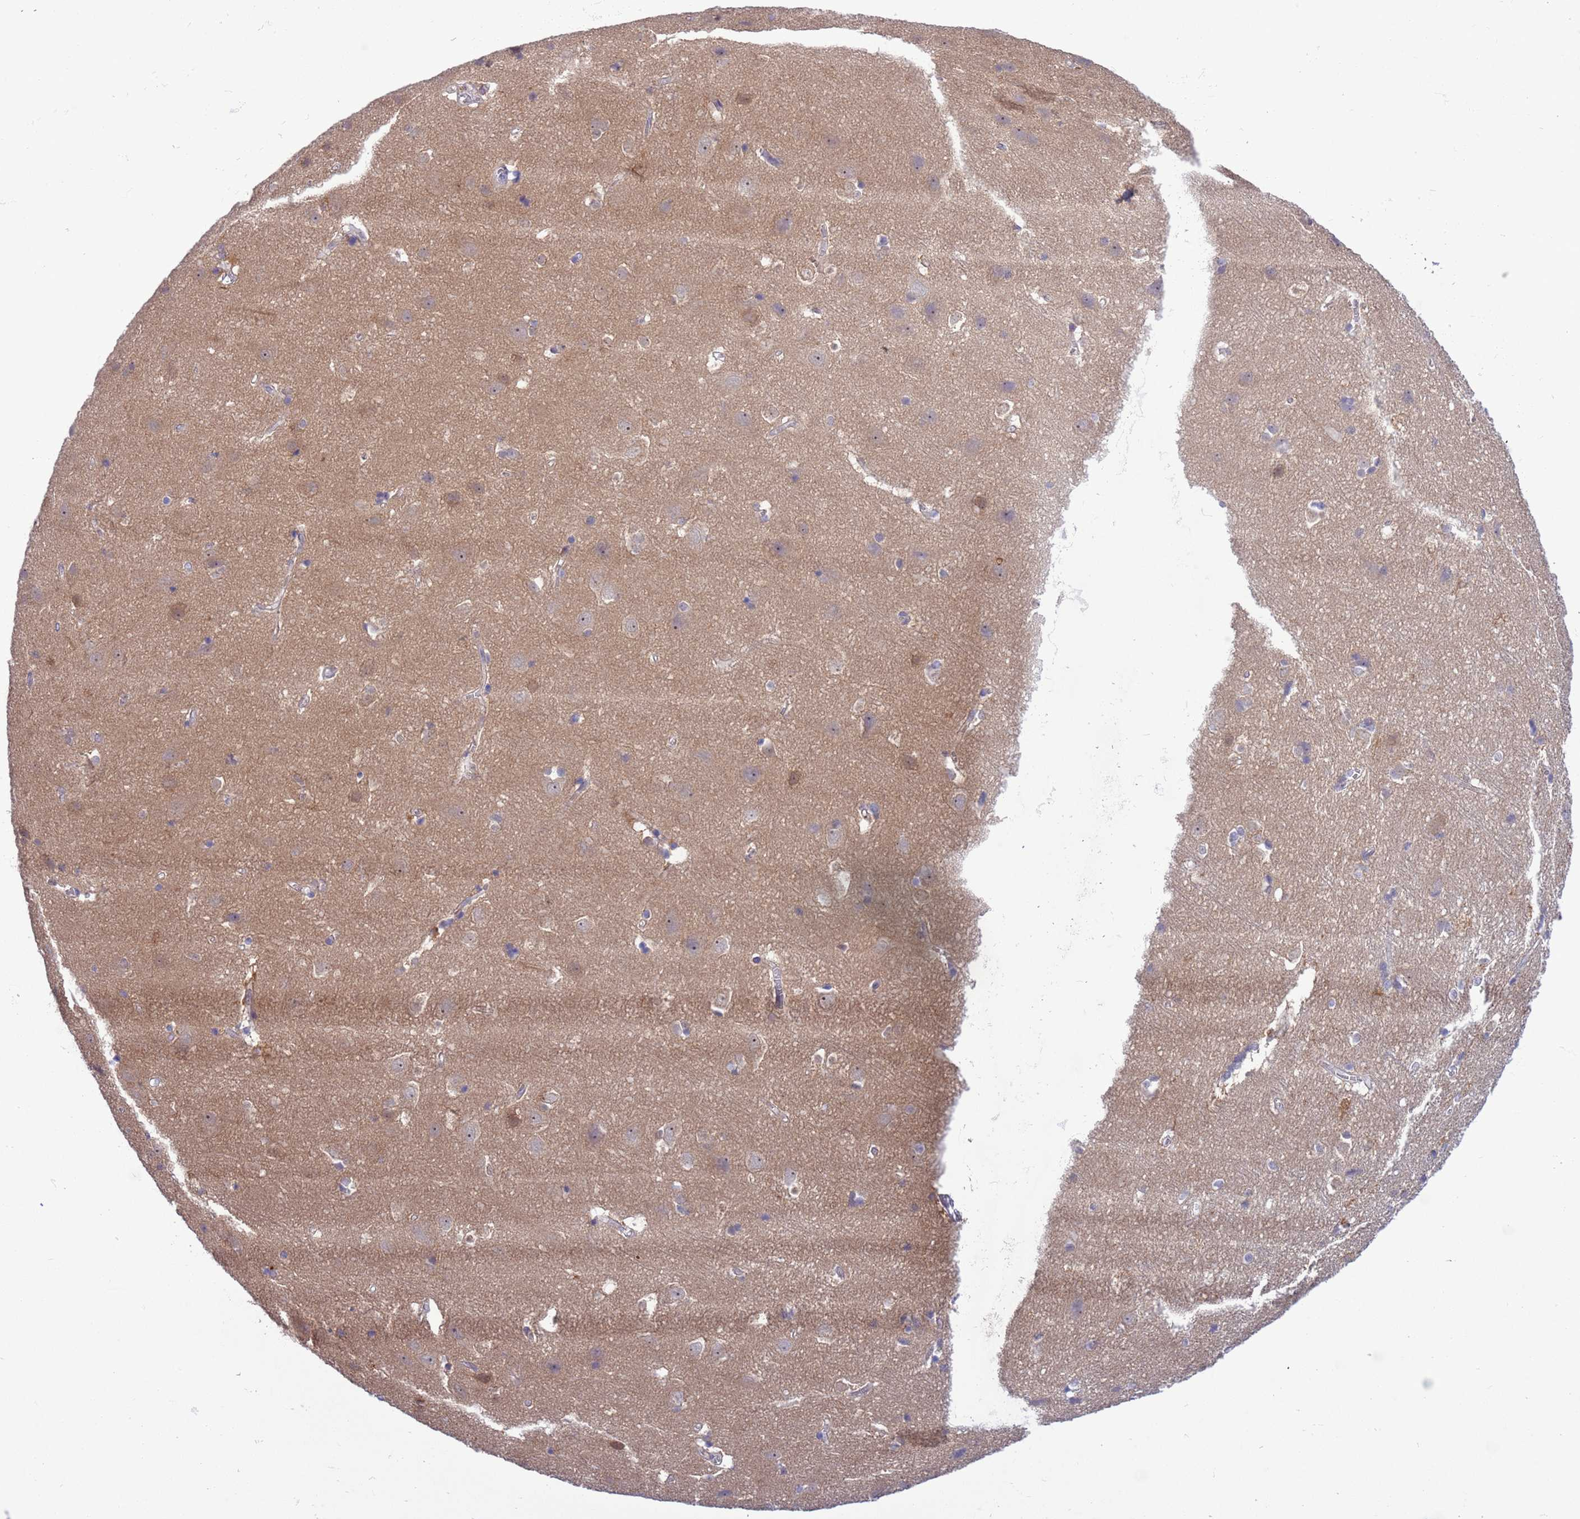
{"staining": {"intensity": "weak", "quantity": ">75%", "location": "cytoplasmic/membranous"}, "tissue": "cerebral cortex", "cell_type": "Endothelial cells", "image_type": "normal", "snomed": [{"axis": "morphology", "description": "Normal tissue, NOS"}, {"axis": "topography", "description": "Cerebral cortex"}], "caption": "IHC micrograph of normal human cerebral cortex stained for a protein (brown), which displays low levels of weak cytoplasmic/membranous positivity in approximately >75% of endothelial cells.", "gene": "ZNF461", "patient": {"sex": "male", "age": 54}}